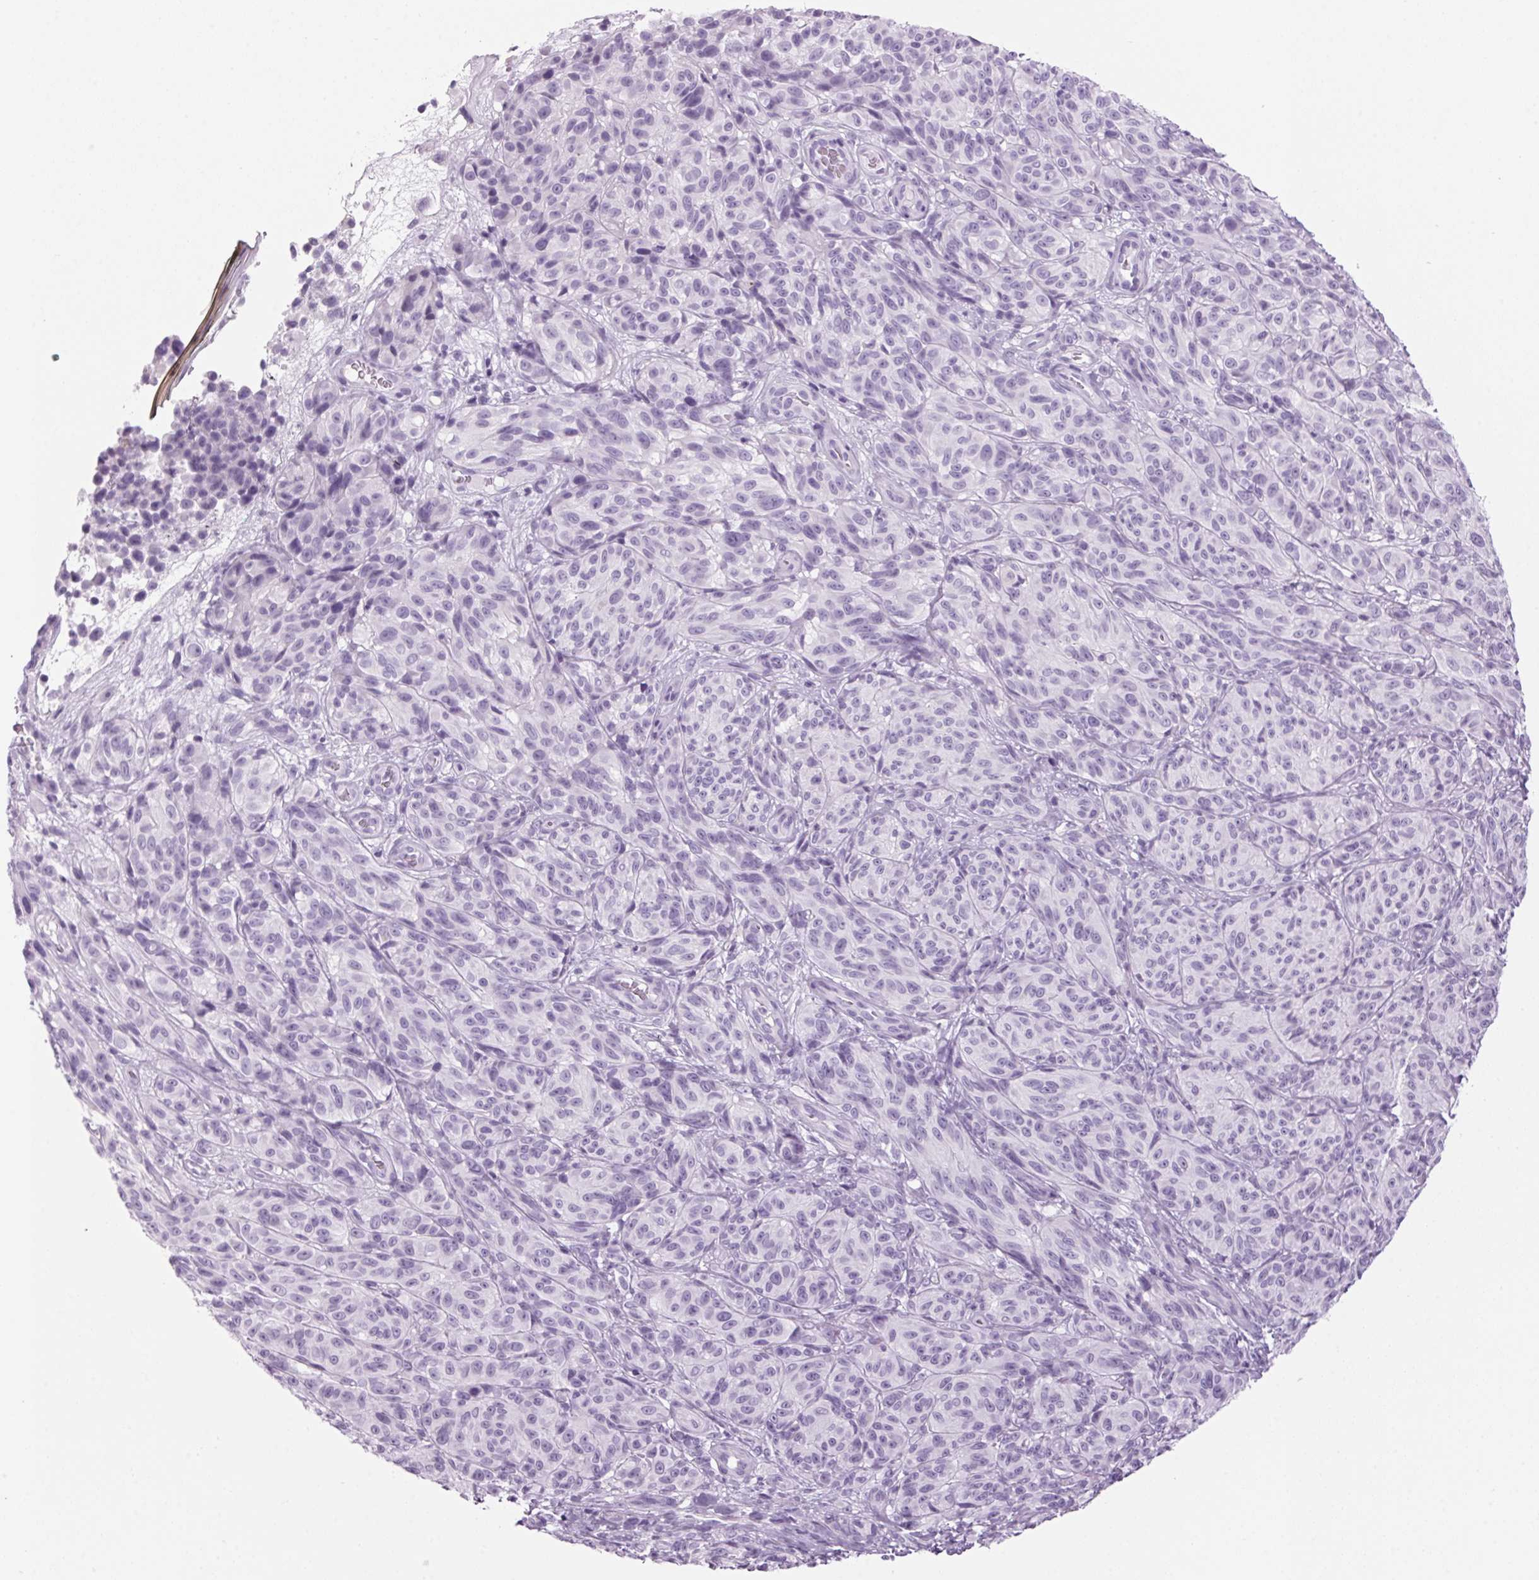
{"staining": {"intensity": "negative", "quantity": "none", "location": "none"}, "tissue": "melanoma", "cell_type": "Tumor cells", "image_type": "cancer", "snomed": [{"axis": "morphology", "description": "Malignant melanoma, NOS"}, {"axis": "topography", "description": "Skin"}], "caption": "Immunohistochemical staining of human malignant melanoma displays no significant expression in tumor cells.", "gene": "PPP1R1A", "patient": {"sex": "female", "age": 85}}